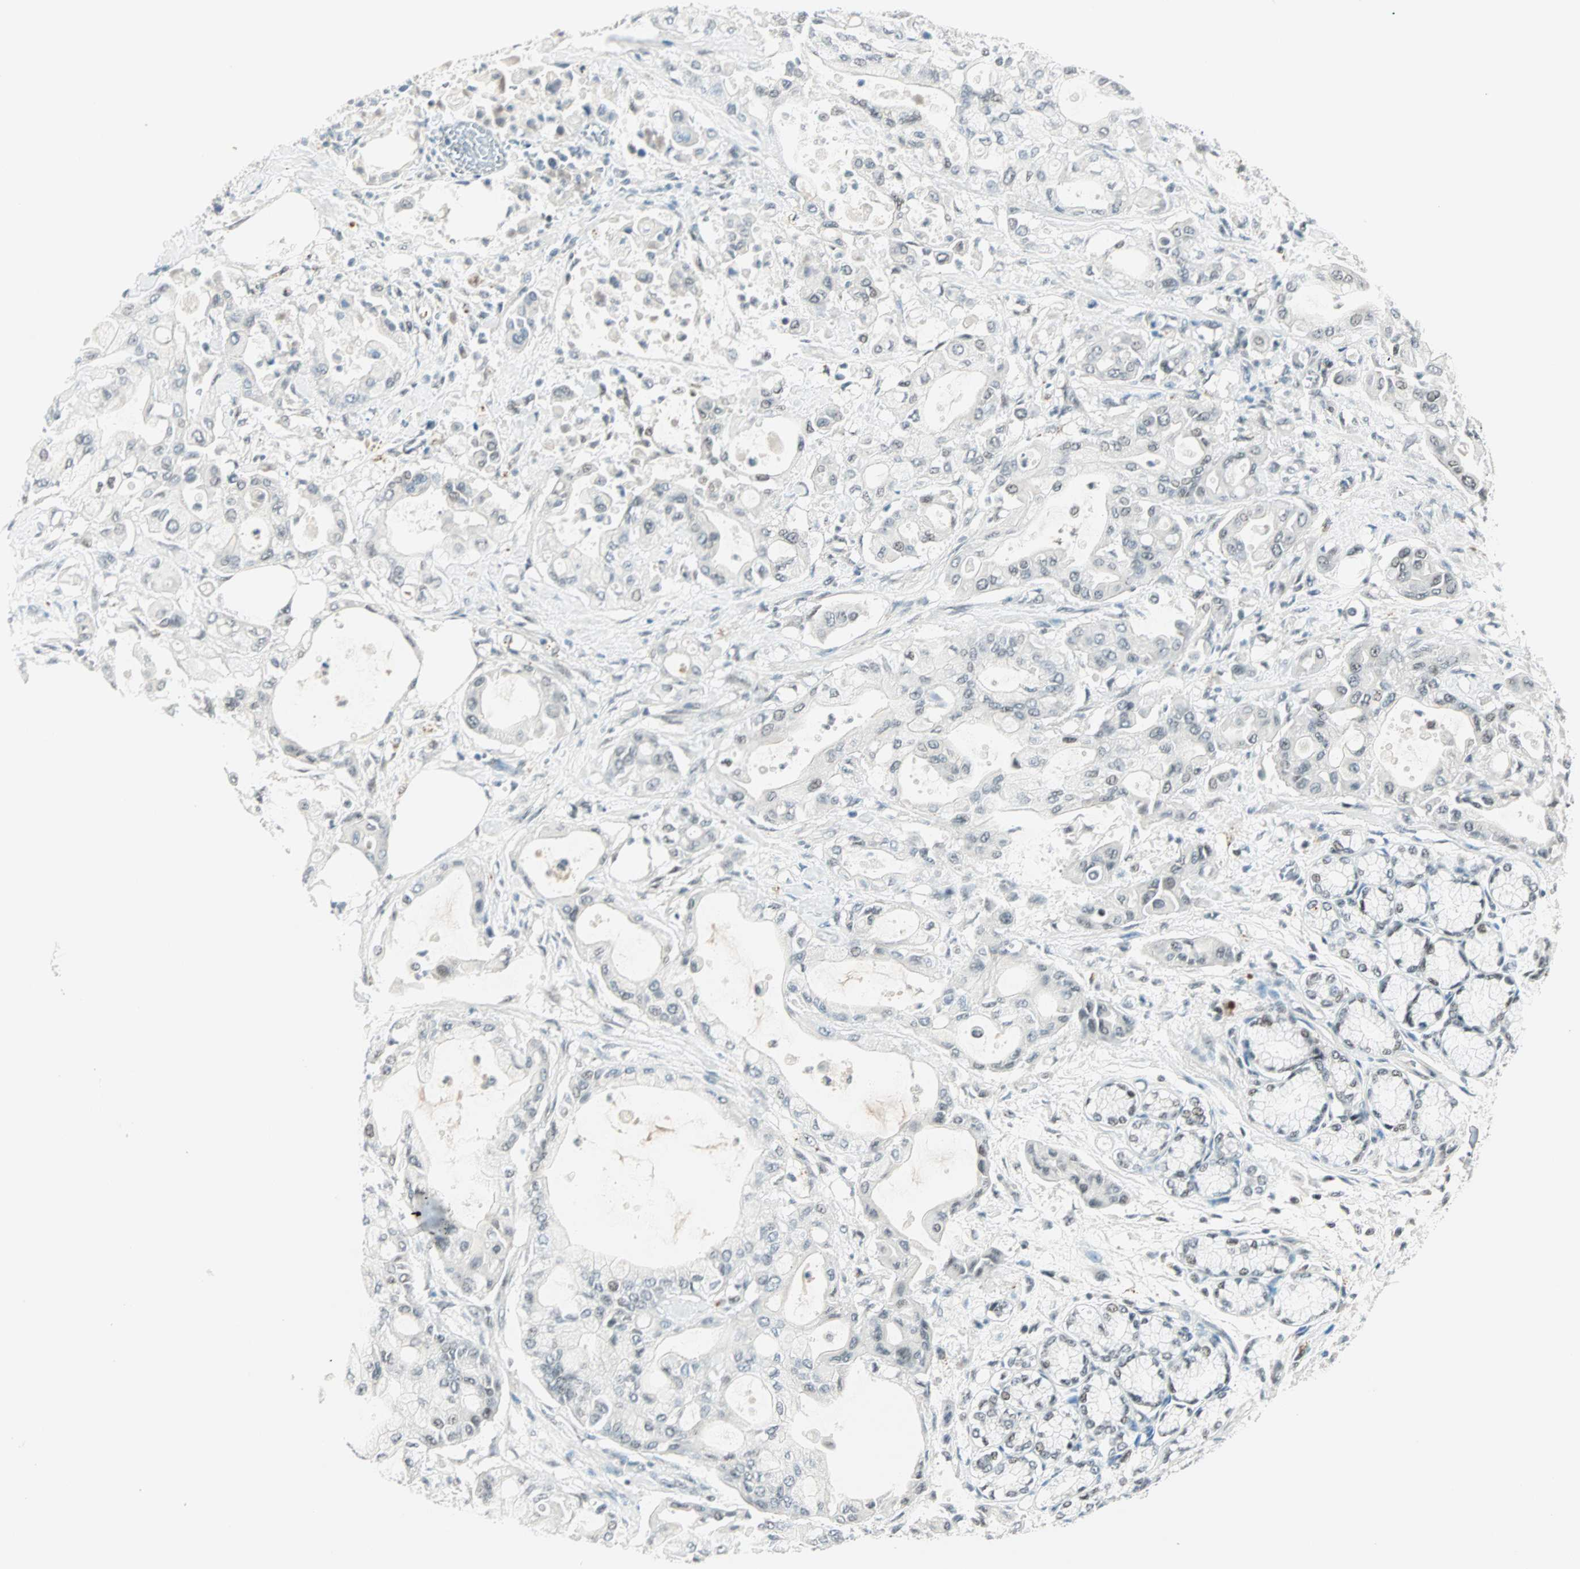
{"staining": {"intensity": "weak", "quantity": "<25%", "location": "nuclear"}, "tissue": "pancreatic cancer", "cell_type": "Tumor cells", "image_type": "cancer", "snomed": [{"axis": "morphology", "description": "Adenocarcinoma, NOS"}, {"axis": "morphology", "description": "Adenocarcinoma, metastatic, NOS"}, {"axis": "topography", "description": "Lymph node"}, {"axis": "topography", "description": "Pancreas"}, {"axis": "topography", "description": "Duodenum"}], "caption": "The immunohistochemistry photomicrograph has no significant expression in tumor cells of pancreatic cancer tissue.", "gene": "SIN3A", "patient": {"sex": "female", "age": 64}}